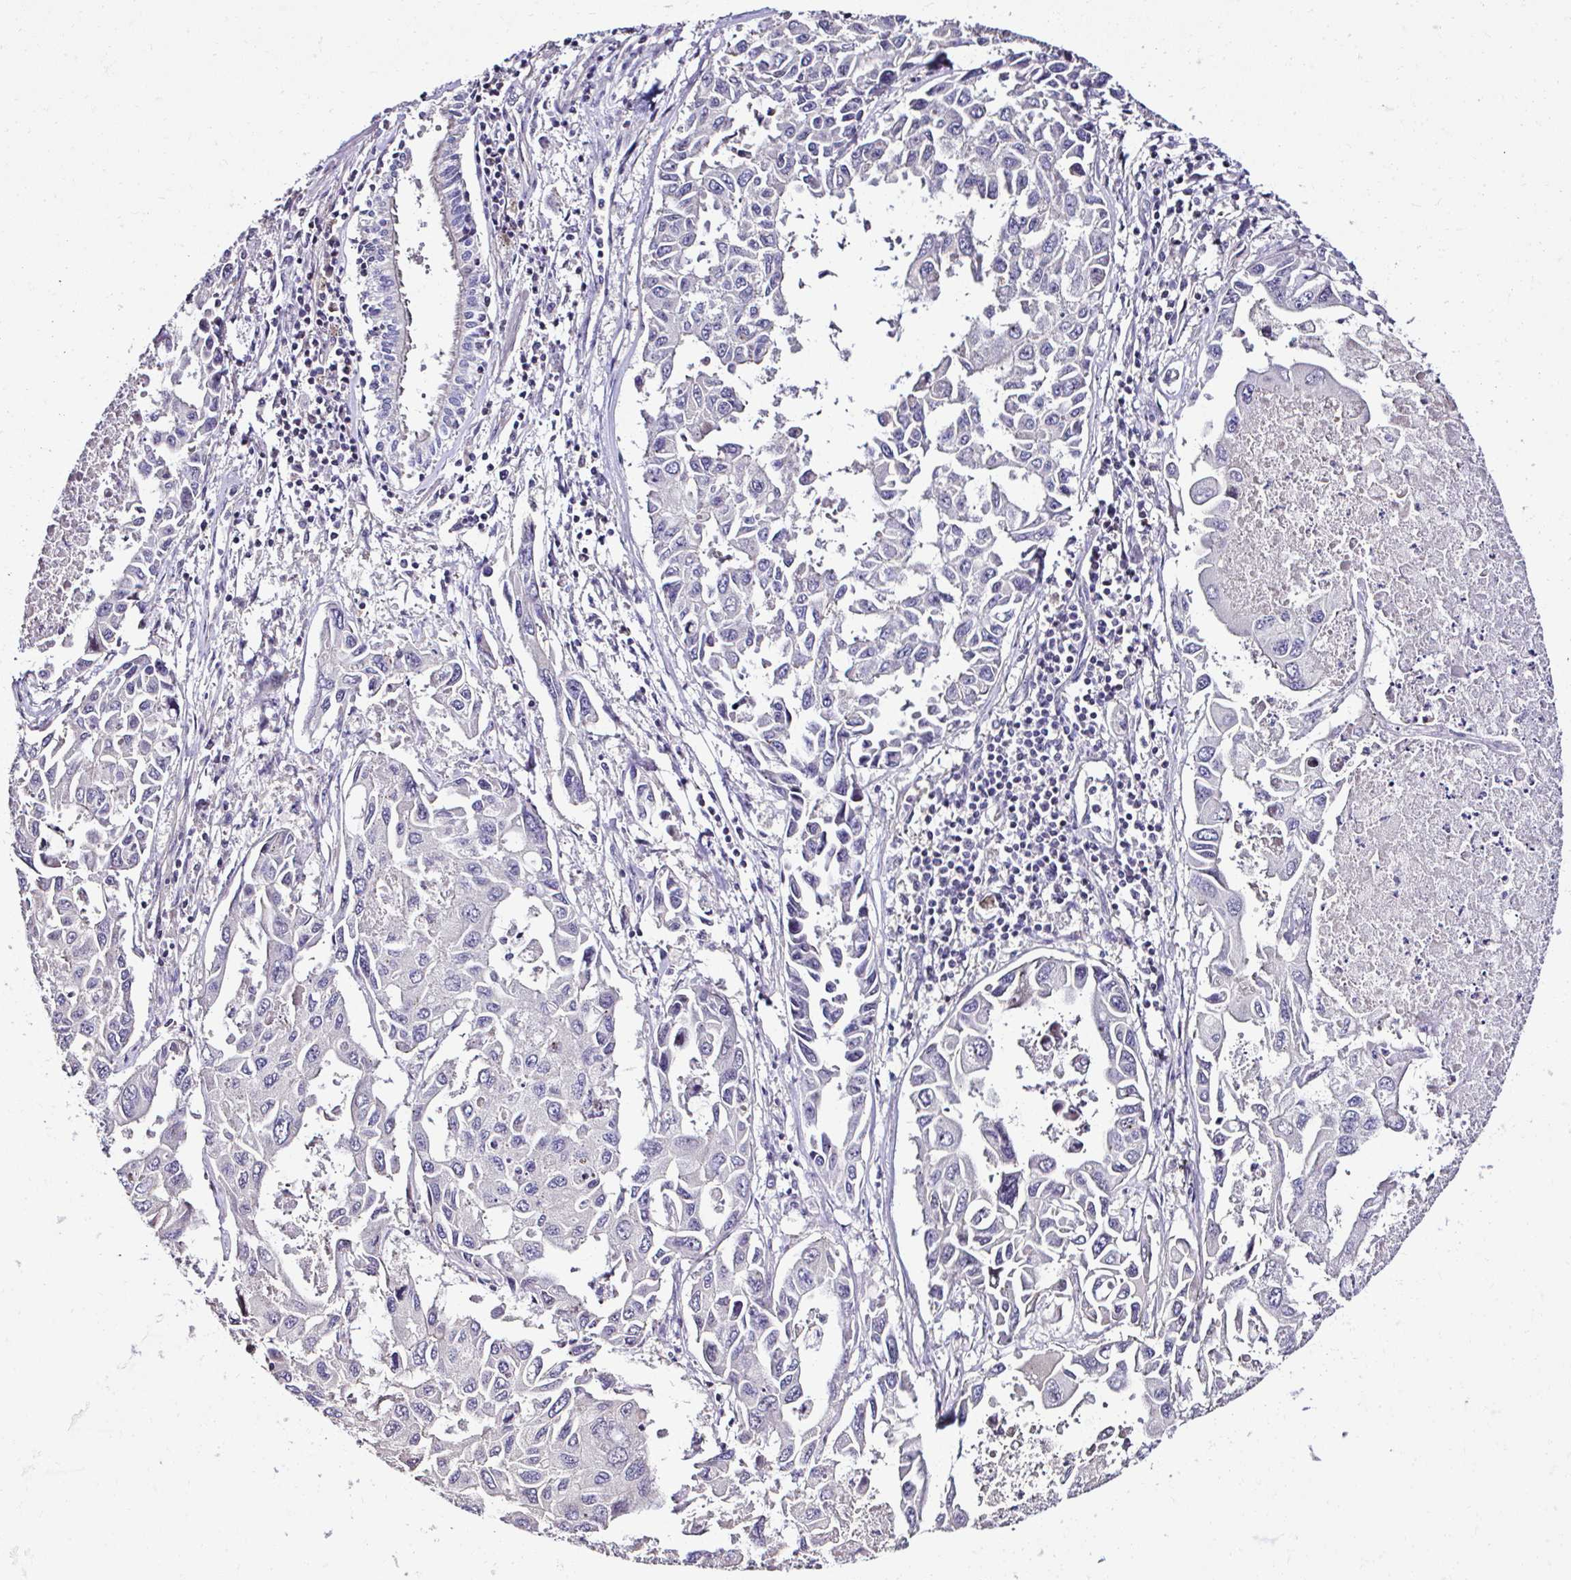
{"staining": {"intensity": "negative", "quantity": "none", "location": "none"}, "tissue": "lung cancer", "cell_type": "Tumor cells", "image_type": "cancer", "snomed": [{"axis": "morphology", "description": "Adenocarcinoma, NOS"}, {"axis": "topography", "description": "Lung"}], "caption": "IHC of human lung adenocarcinoma reveals no expression in tumor cells.", "gene": "CCDC85C", "patient": {"sex": "male", "age": 64}}